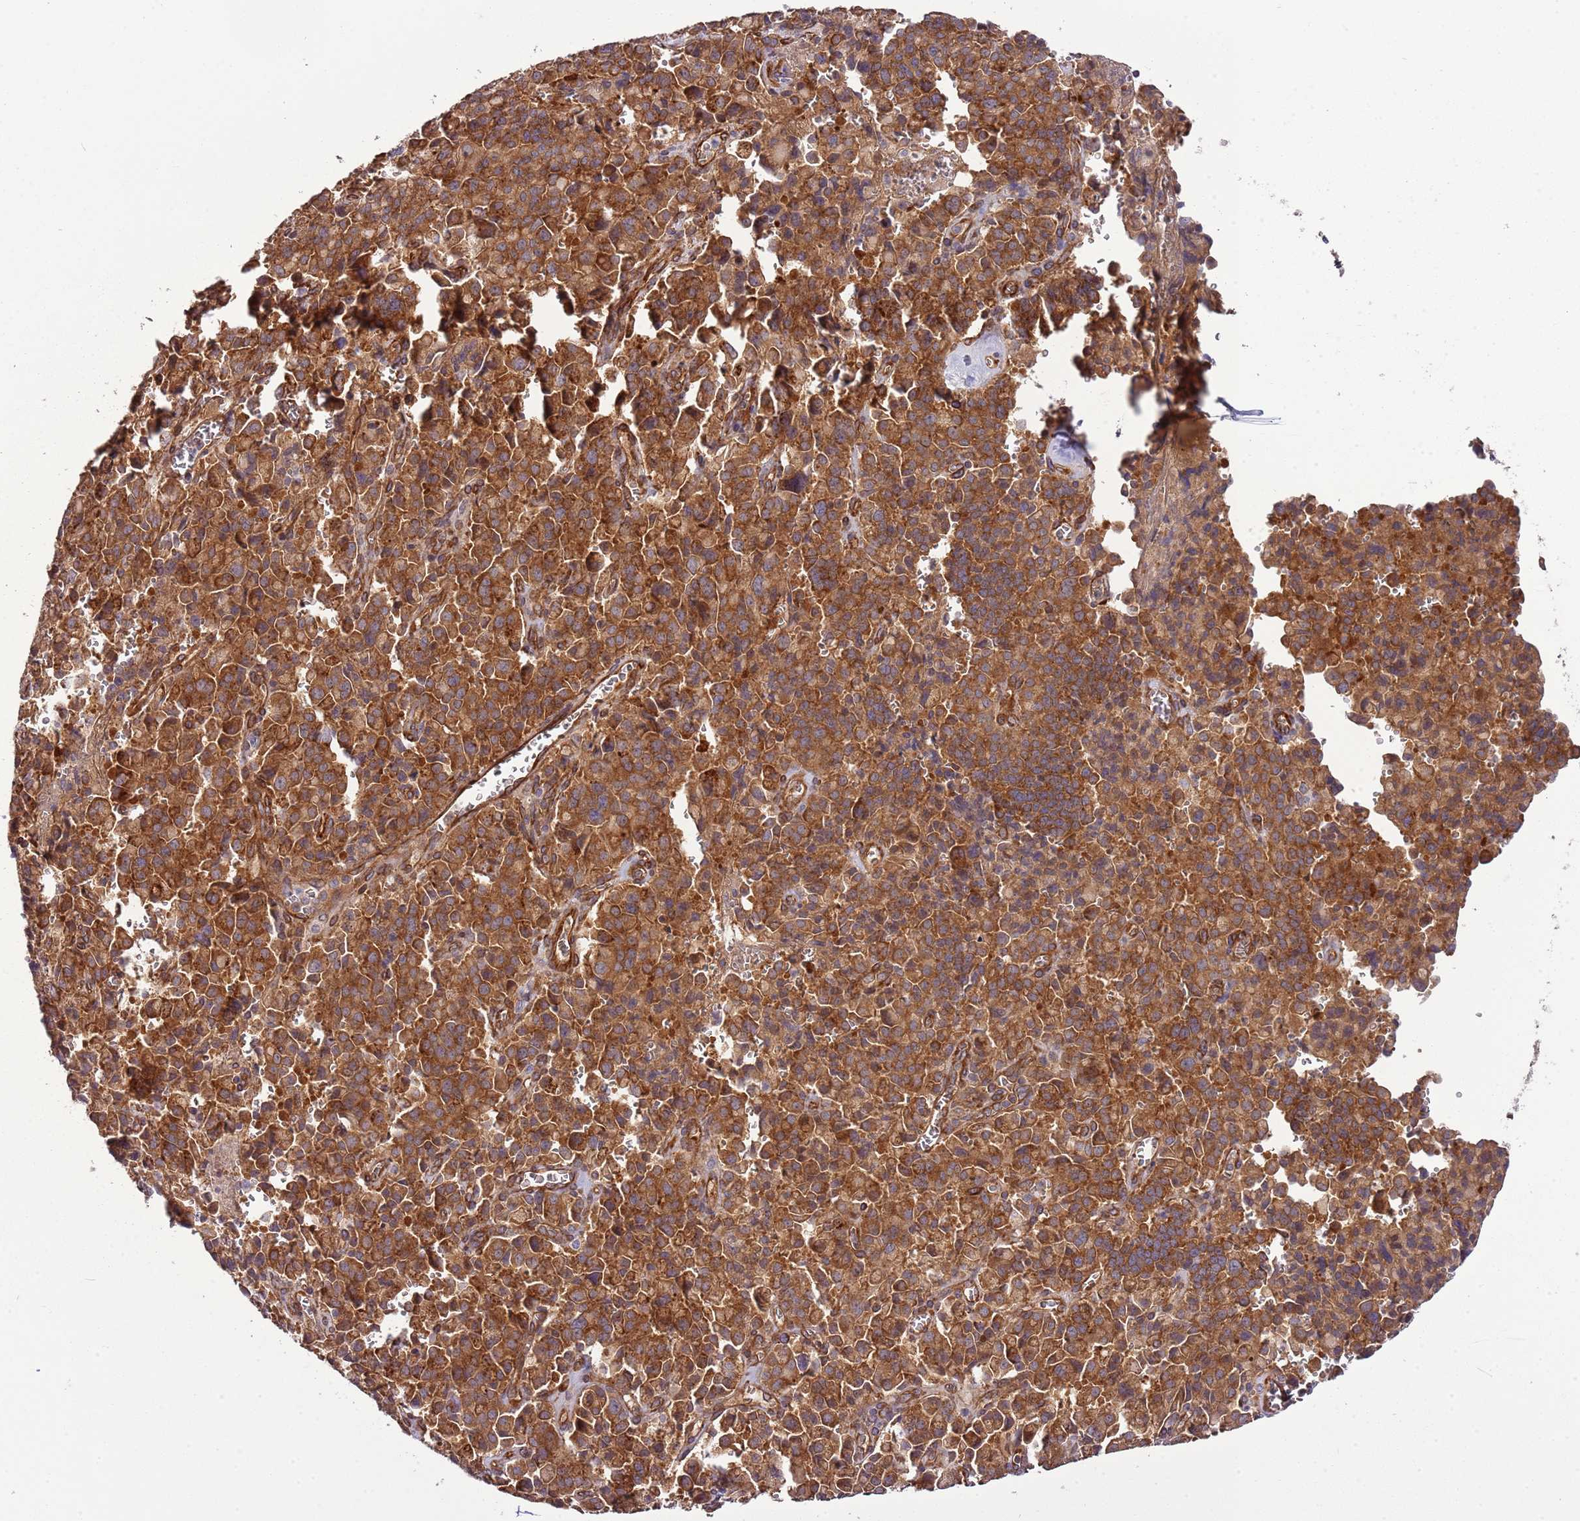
{"staining": {"intensity": "strong", "quantity": ">75%", "location": "cytoplasmic/membranous"}, "tissue": "pancreatic cancer", "cell_type": "Tumor cells", "image_type": "cancer", "snomed": [{"axis": "morphology", "description": "Adenocarcinoma, NOS"}, {"axis": "topography", "description": "Pancreas"}], "caption": "Immunohistochemistry of pancreatic cancer (adenocarcinoma) displays high levels of strong cytoplasmic/membranous expression in about >75% of tumor cells.", "gene": "GNL1", "patient": {"sex": "male", "age": 65}}